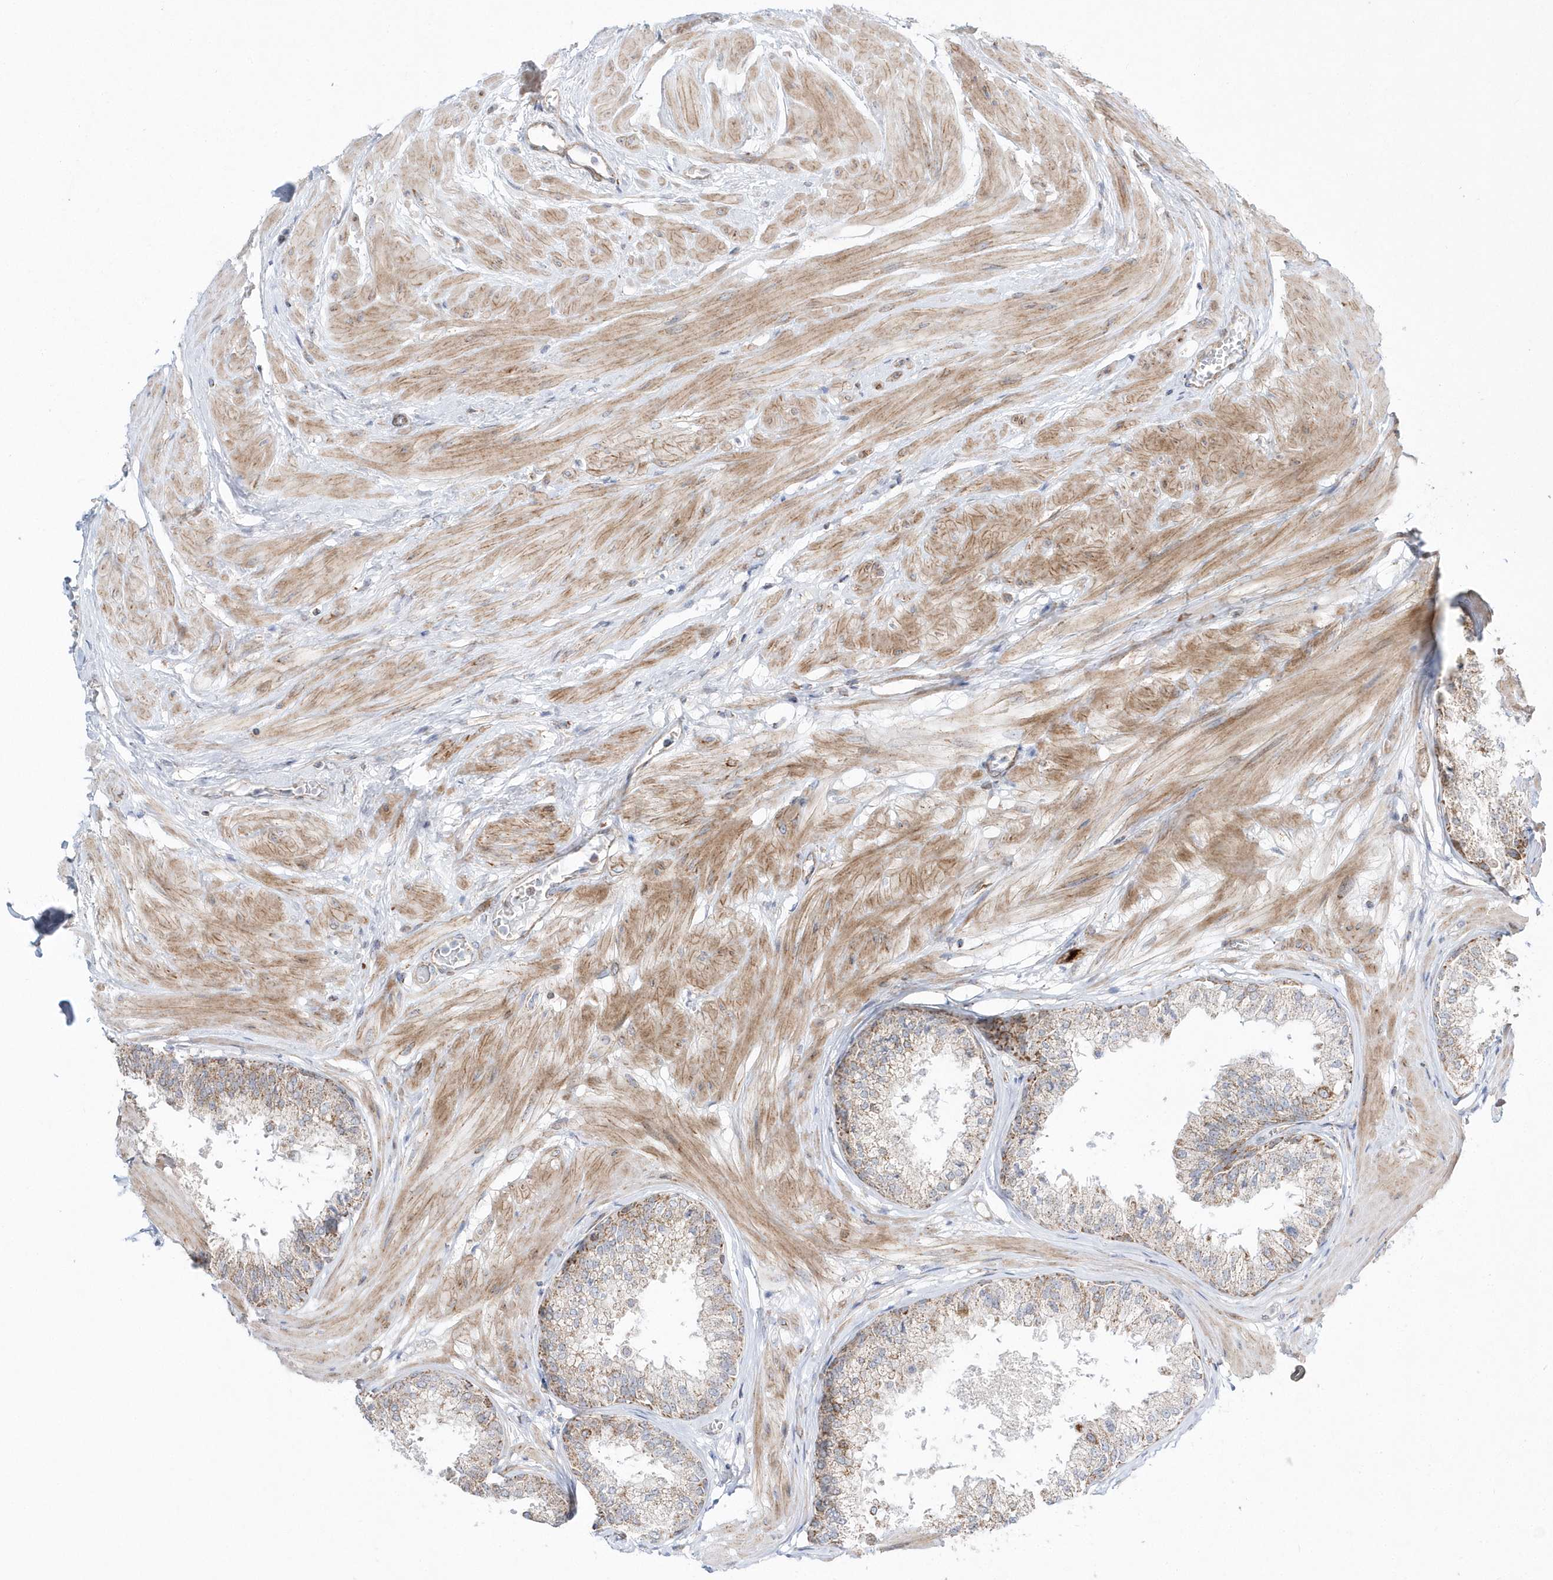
{"staining": {"intensity": "weak", "quantity": ">75%", "location": "cytoplasmic/membranous"}, "tissue": "prostate", "cell_type": "Glandular cells", "image_type": "normal", "snomed": [{"axis": "morphology", "description": "Normal tissue, NOS"}, {"axis": "topography", "description": "Prostate"}], "caption": "Normal prostate was stained to show a protein in brown. There is low levels of weak cytoplasmic/membranous staining in approximately >75% of glandular cells. Immunohistochemistry stains the protein in brown and the nuclei are stained blue.", "gene": "OPA1", "patient": {"sex": "male", "age": 48}}